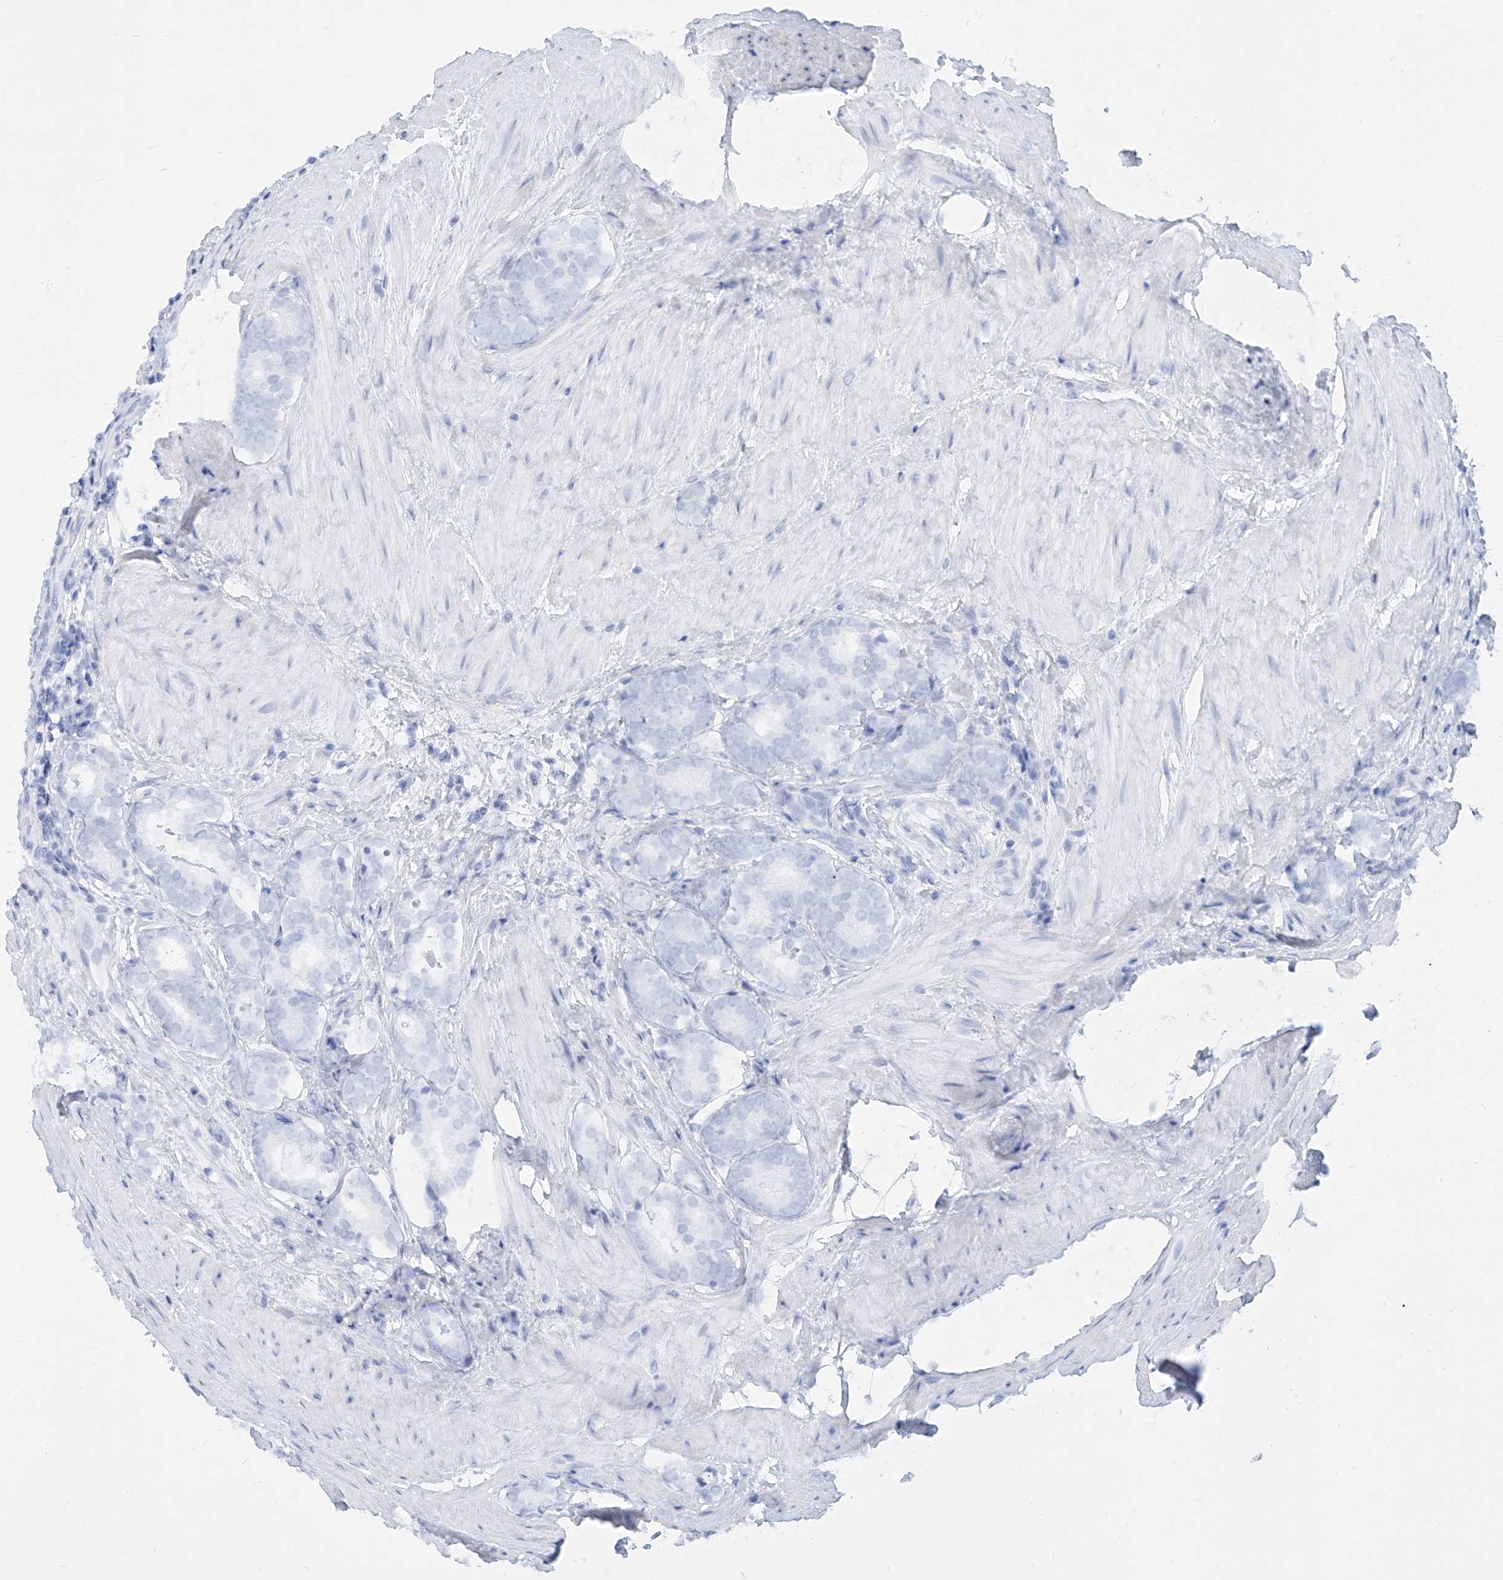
{"staining": {"intensity": "negative", "quantity": "none", "location": "none"}, "tissue": "prostate cancer", "cell_type": "Tumor cells", "image_type": "cancer", "snomed": [{"axis": "morphology", "description": "Adenocarcinoma, High grade"}, {"axis": "topography", "description": "Prostate"}], "caption": "The micrograph reveals no significant expression in tumor cells of prostate cancer (high-grade adenocarcinoma). (Brightfield microscopy of DAB (3,3'-diaminobenzidine) immunohistochemistry (IHC) at high magnification).", "gene": "PDXK", "patient": {"sex": "male", "age": 63}}